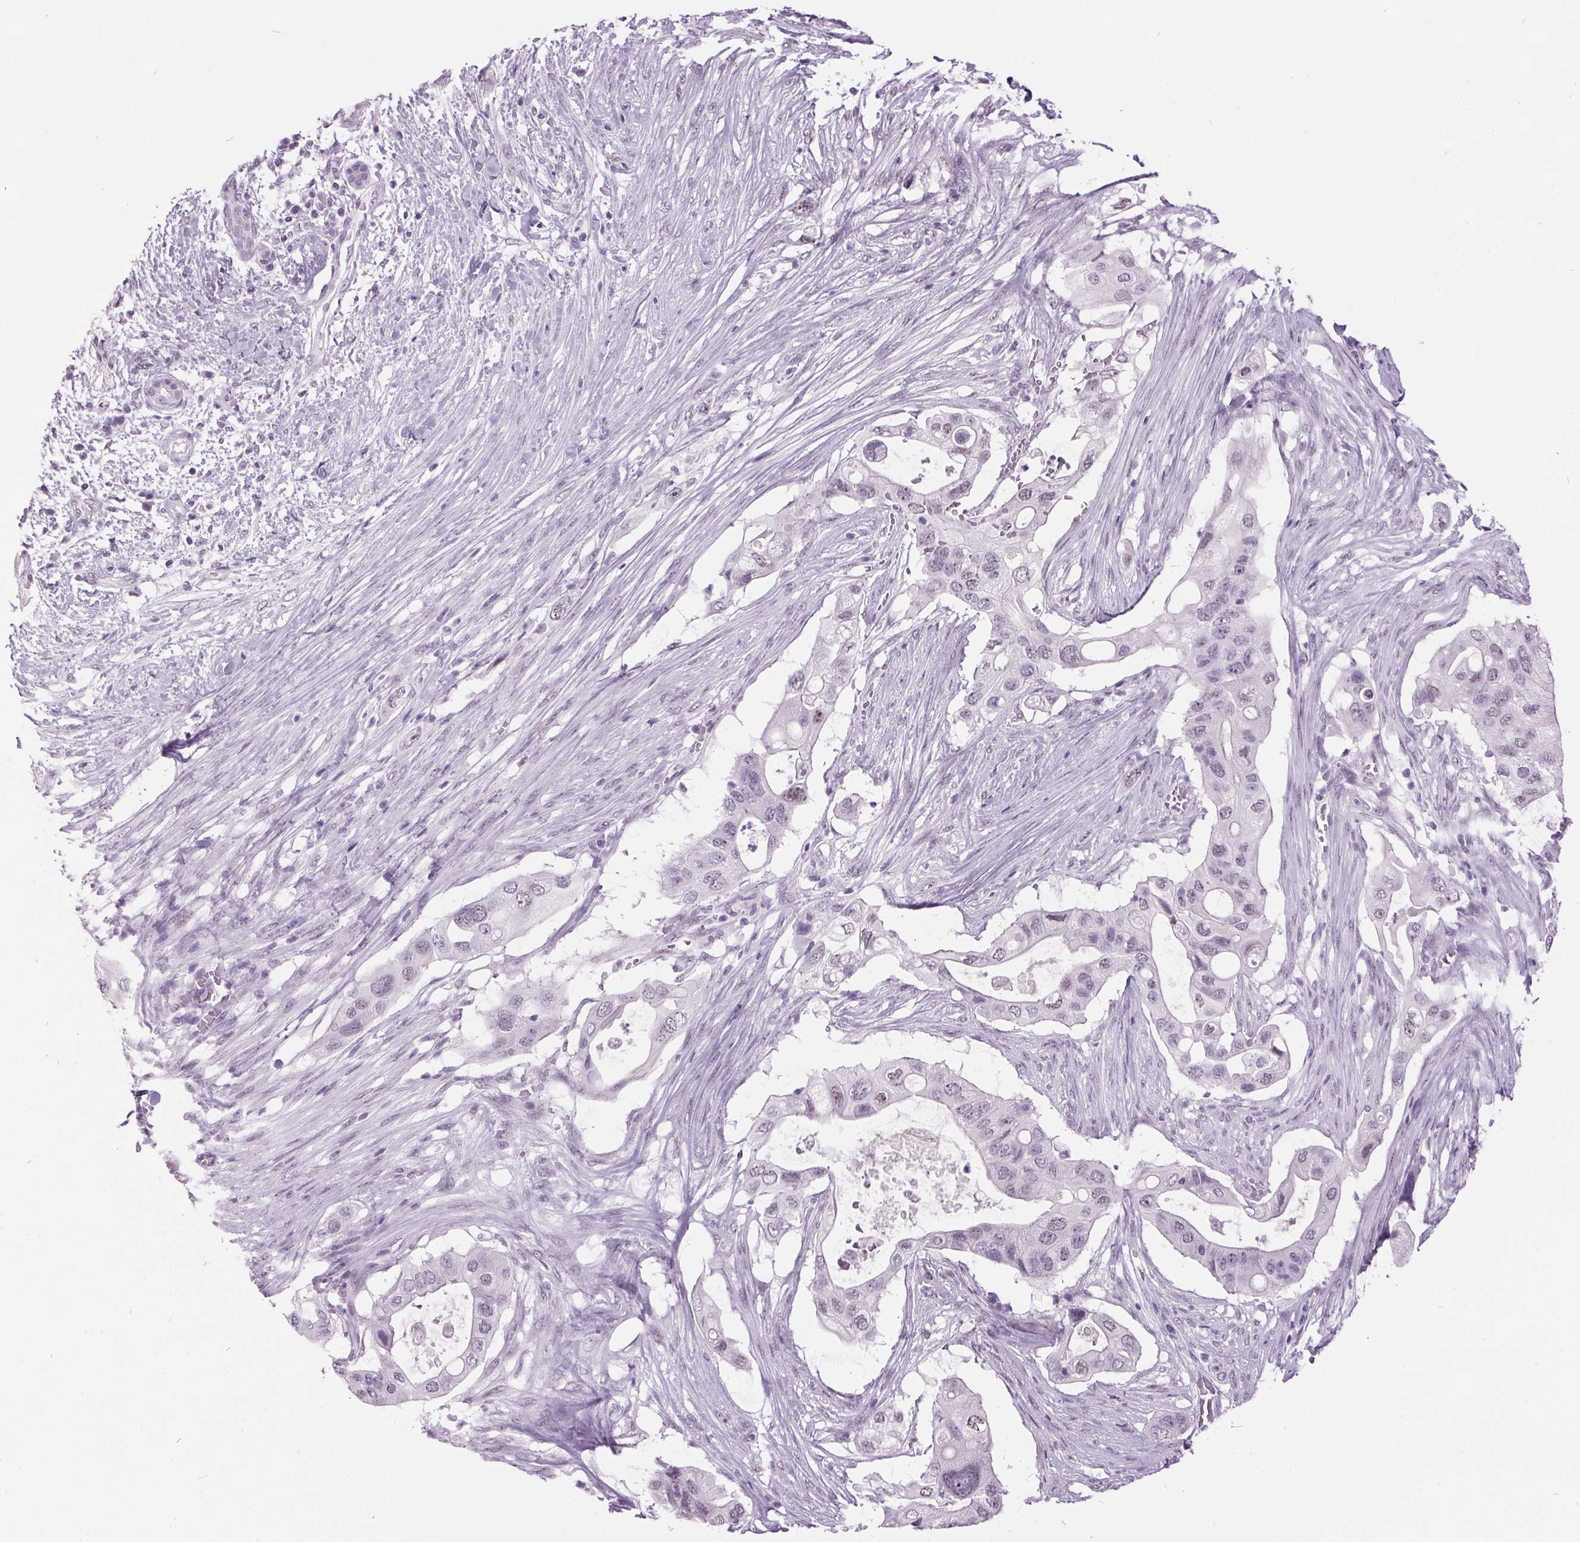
{"staining": {"intensity": "weak", "quantity": "<25%", "location": "nuclear"}, "tissue": "pancreatic cancer", "cell_type": "Tumor cells", "image_type": "cancer", "snomed": [{"axis": "morphology", "description": "Adenocarcinoma, NOS"}, {"axis": "topography", "description": "Pancreas"}], "caption": "IHC histopathology image of neoplastic tissue: adenocarcinoma (pancreatic) stained with DAB exhibits no significant protein positivity in tumor cells.", "gene": "ODAD2", "patient": {"sex": "female", "age": 72}}